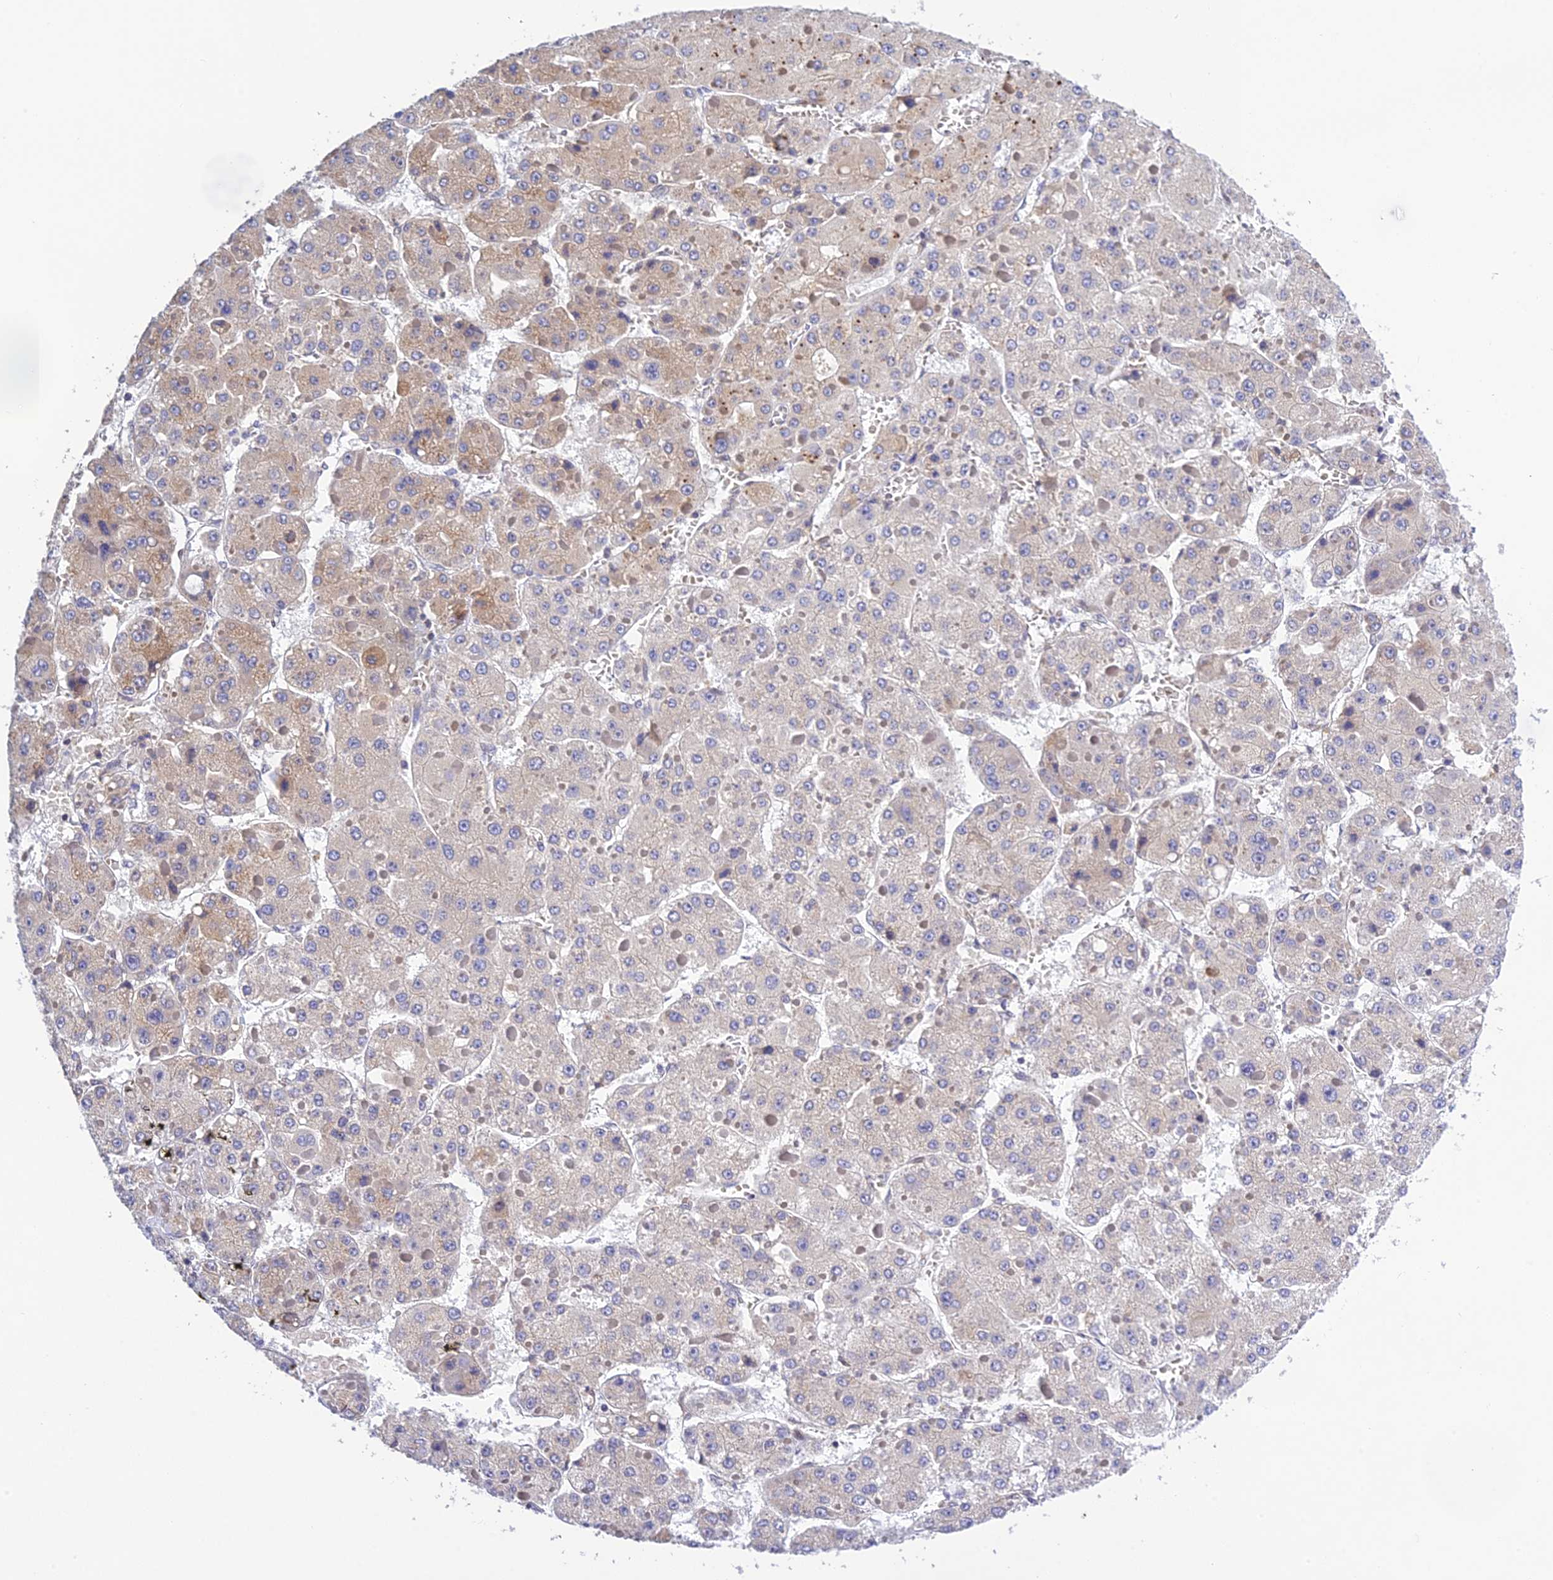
{"staining": {"intensity": "weak", "quantity": "25%-75%", "location": "cytoplasmic/membranous"}, "tissue": "liver cancer", "cell_type": "Tumor cells", "image_type": "cancer", "snomed": [{"axis": "morphology", "description": "Carcinoma, Hepatocellular, NOS"}, {"axis": "topography", "description": "Liver"}], "caption": "Human liver hepatocellular carcinoma stained with a protein marker demonstrates weak staining in tumor cells.", "gene": "SNX17", "patient": {"sex": "female", "age": 73}}